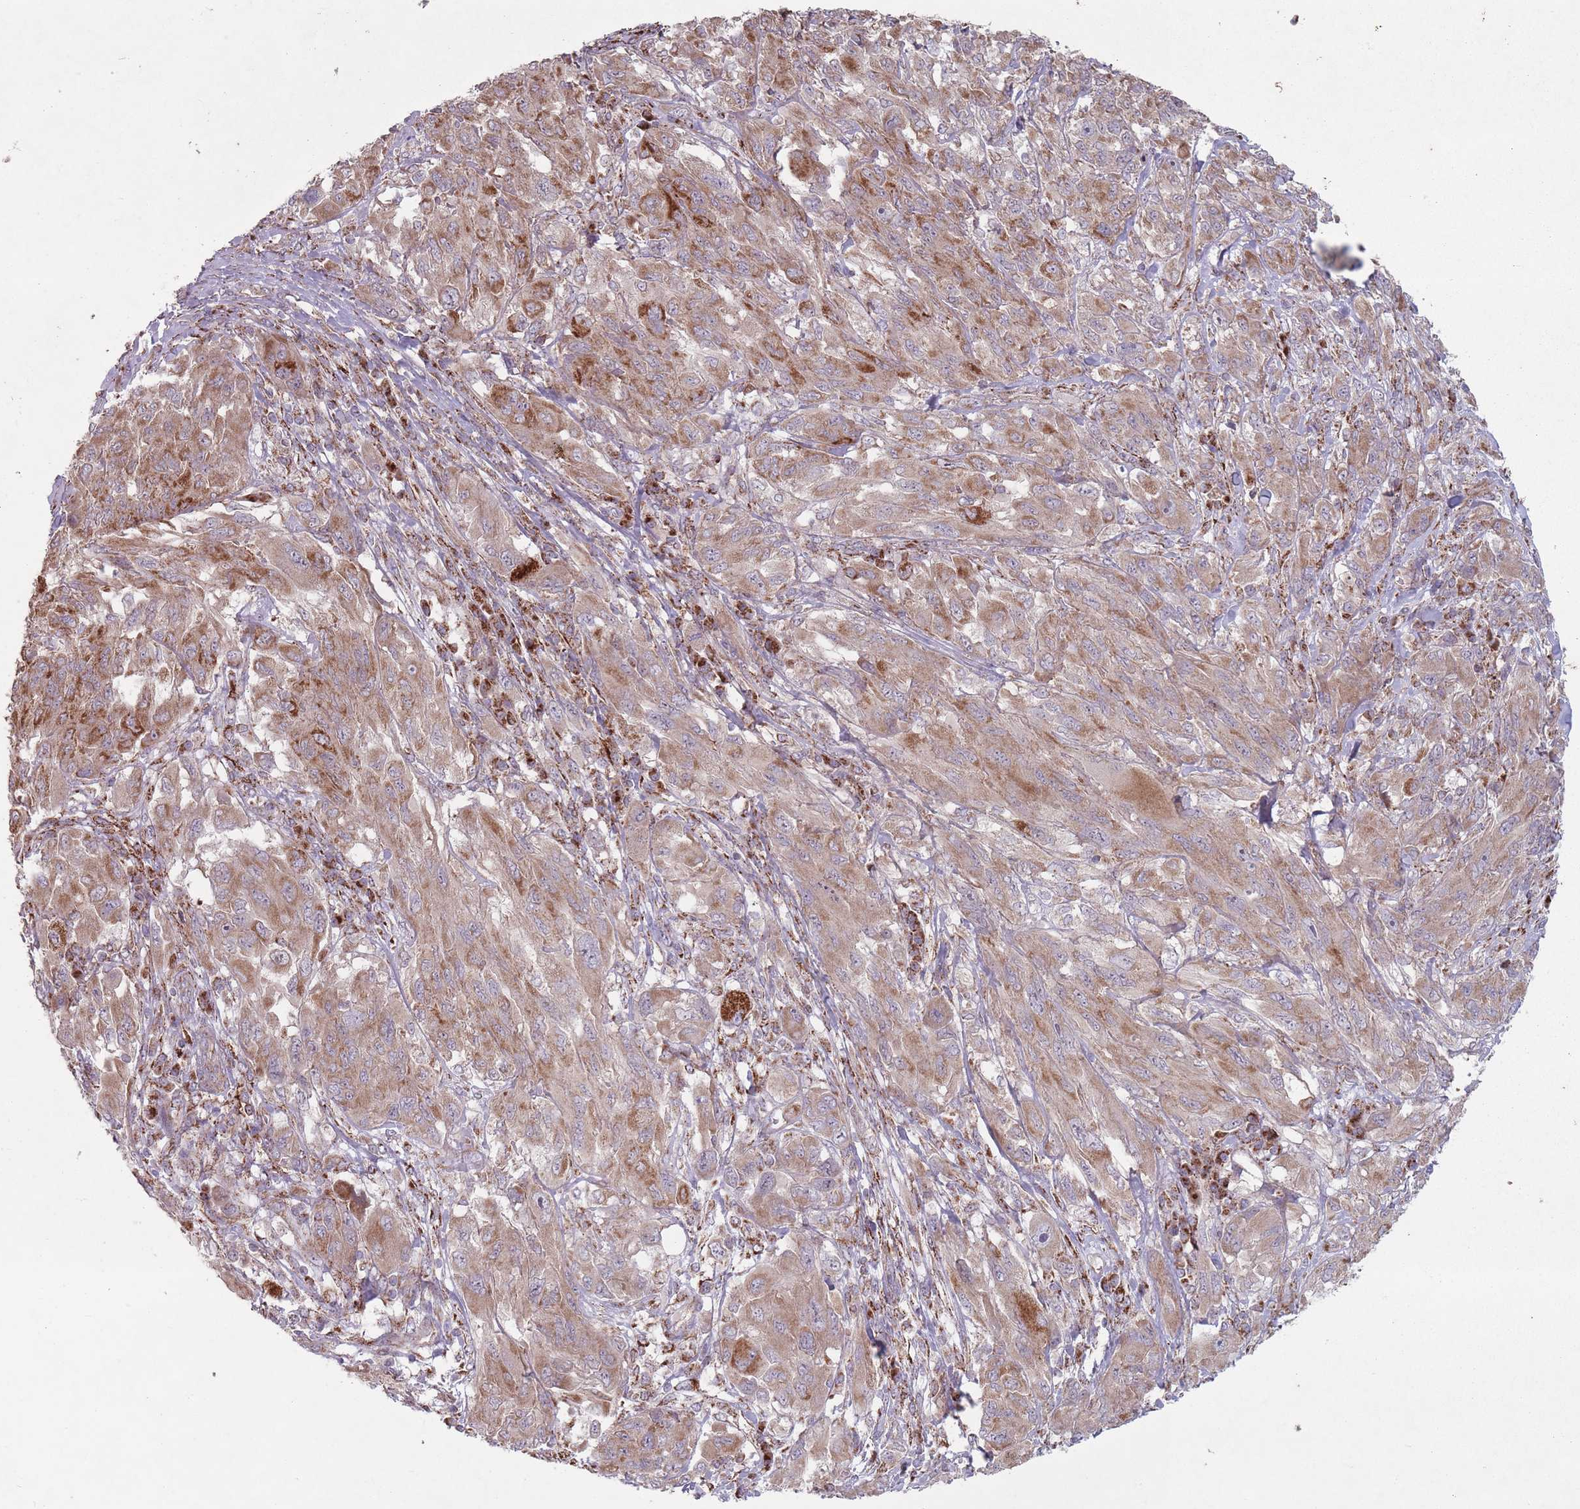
{"staining": {"intensity": "strong", "quantity": "25%-75%", "location": "cytoplasmic/membranous"}, "tissue": "melanoma", "cell_type": "Tumor cells", "image_type": "cancer", "snomed": [{"axis": "morphology", "description": "Malignant melanoma, NOS"}, {"axis": "topography", "description": "Skin"}], "caption": "Immunohistochemical staining of human melanoma exhibits strong cytoplasmic/membranous protein staining in approximately 25%-75% of tumor cells. (Stains: DAB (3,3'-diaminobenzidine) in brown, nuclei in blue, Microscopy: brightfield microscopy at high magnification).", "gene": "OR10Q1", "patient": {"sex": "female", "age": 91}}